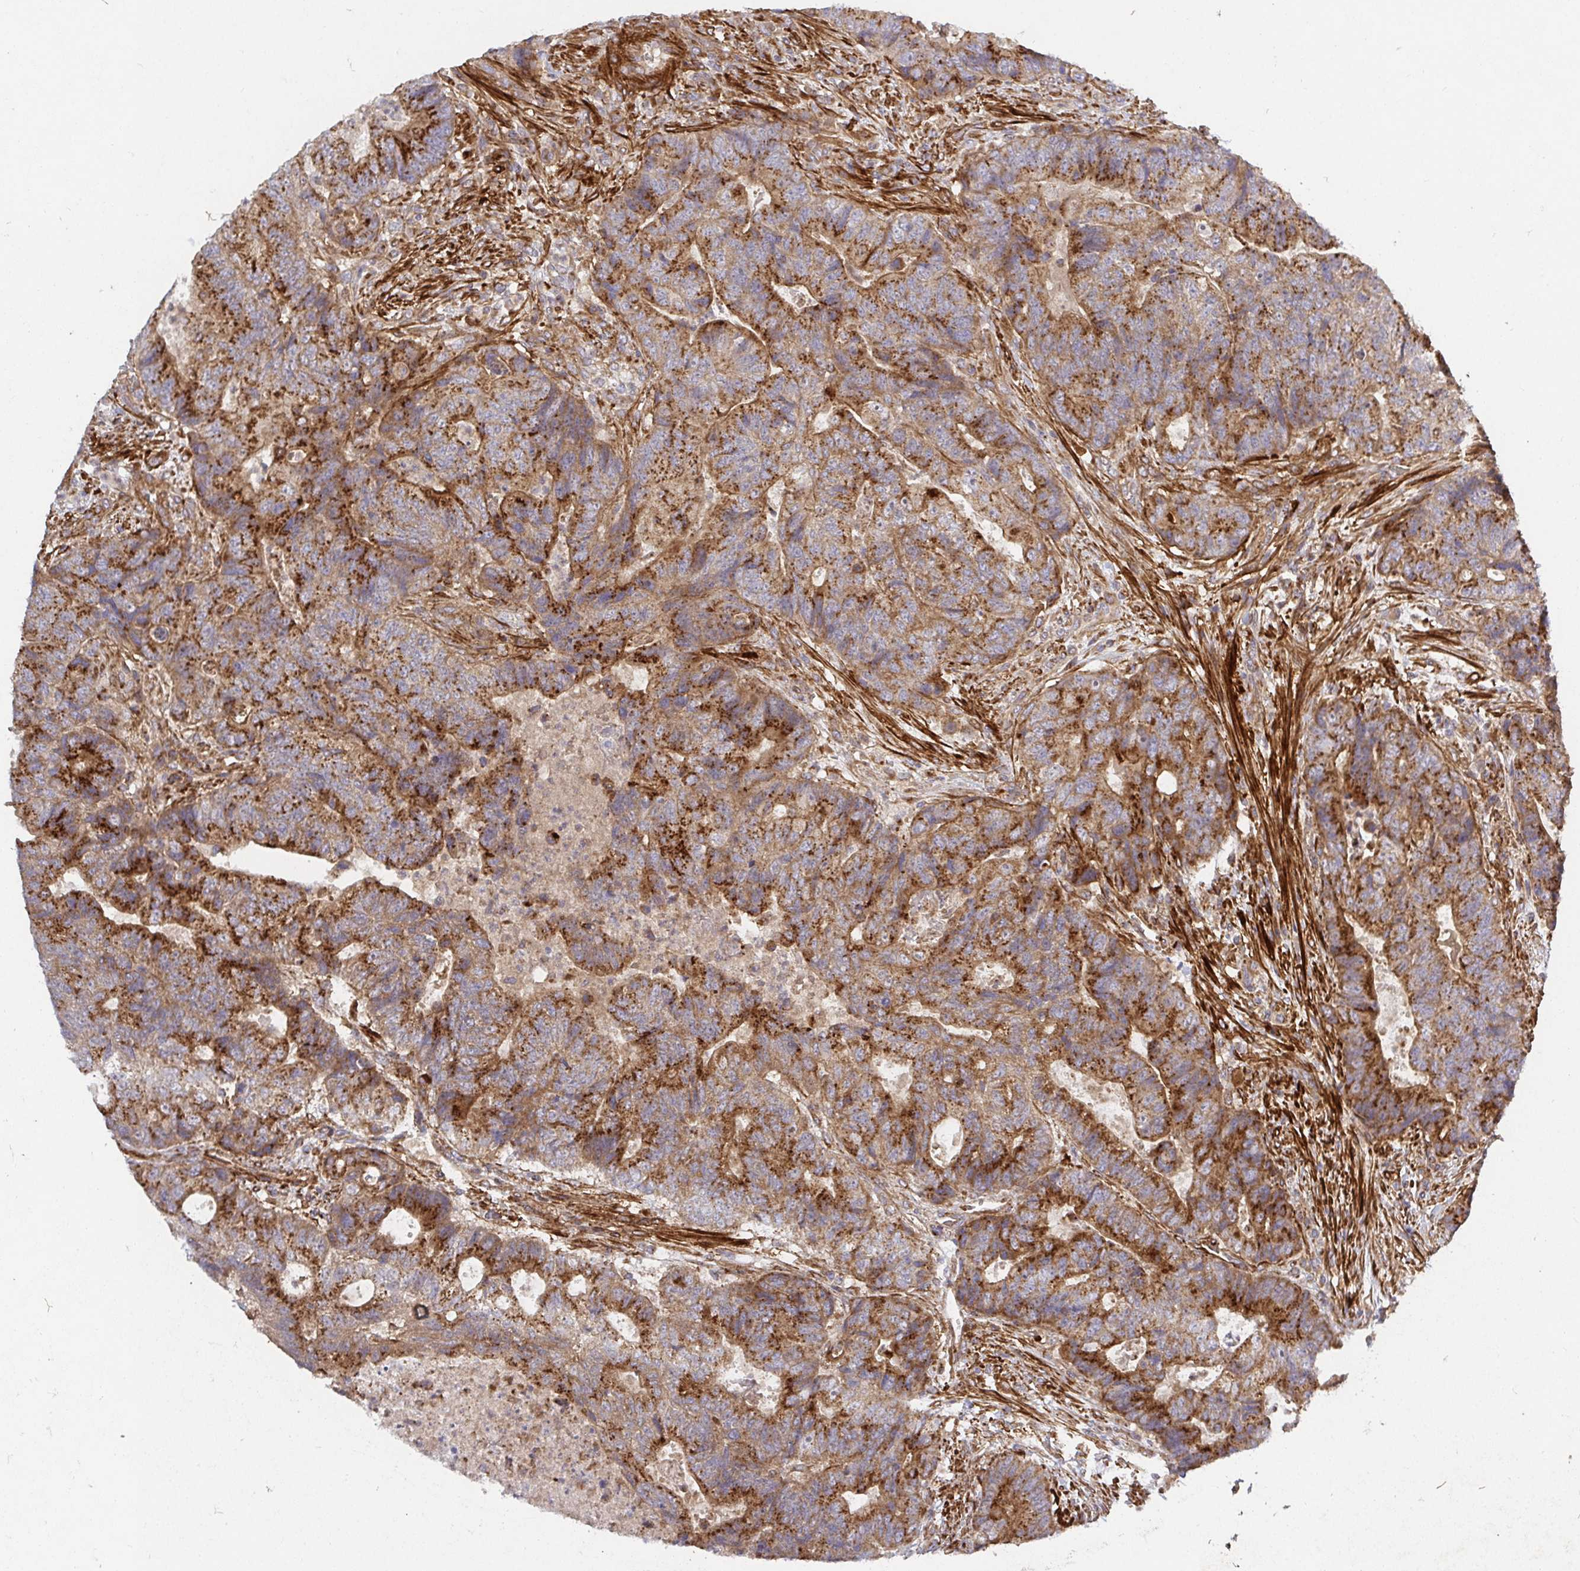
{"staining": {"intensity": "strong", "quantity": ">75%", "location": "cytoplasmic/membranous"}, "tissue": "colorectal cancer", "cell_type": "Tumor cells", "image_type": "cancer", "snomed": [{"axis": "morphology", "description": "Normal tissue, NOS"}, {"axis": "morphology", "description": "Adenocarcinoma, NOS"}, {"axis": "topography", "description": "Colon"}], "caption": "Tumor cells exhibit strong cytoplasmic/membranous positivity in approximately >75% of cells in adenocarcinoma (colorectal).", "gene": "TM9SF4", "patient": {"sex": "female", "age": 48}}